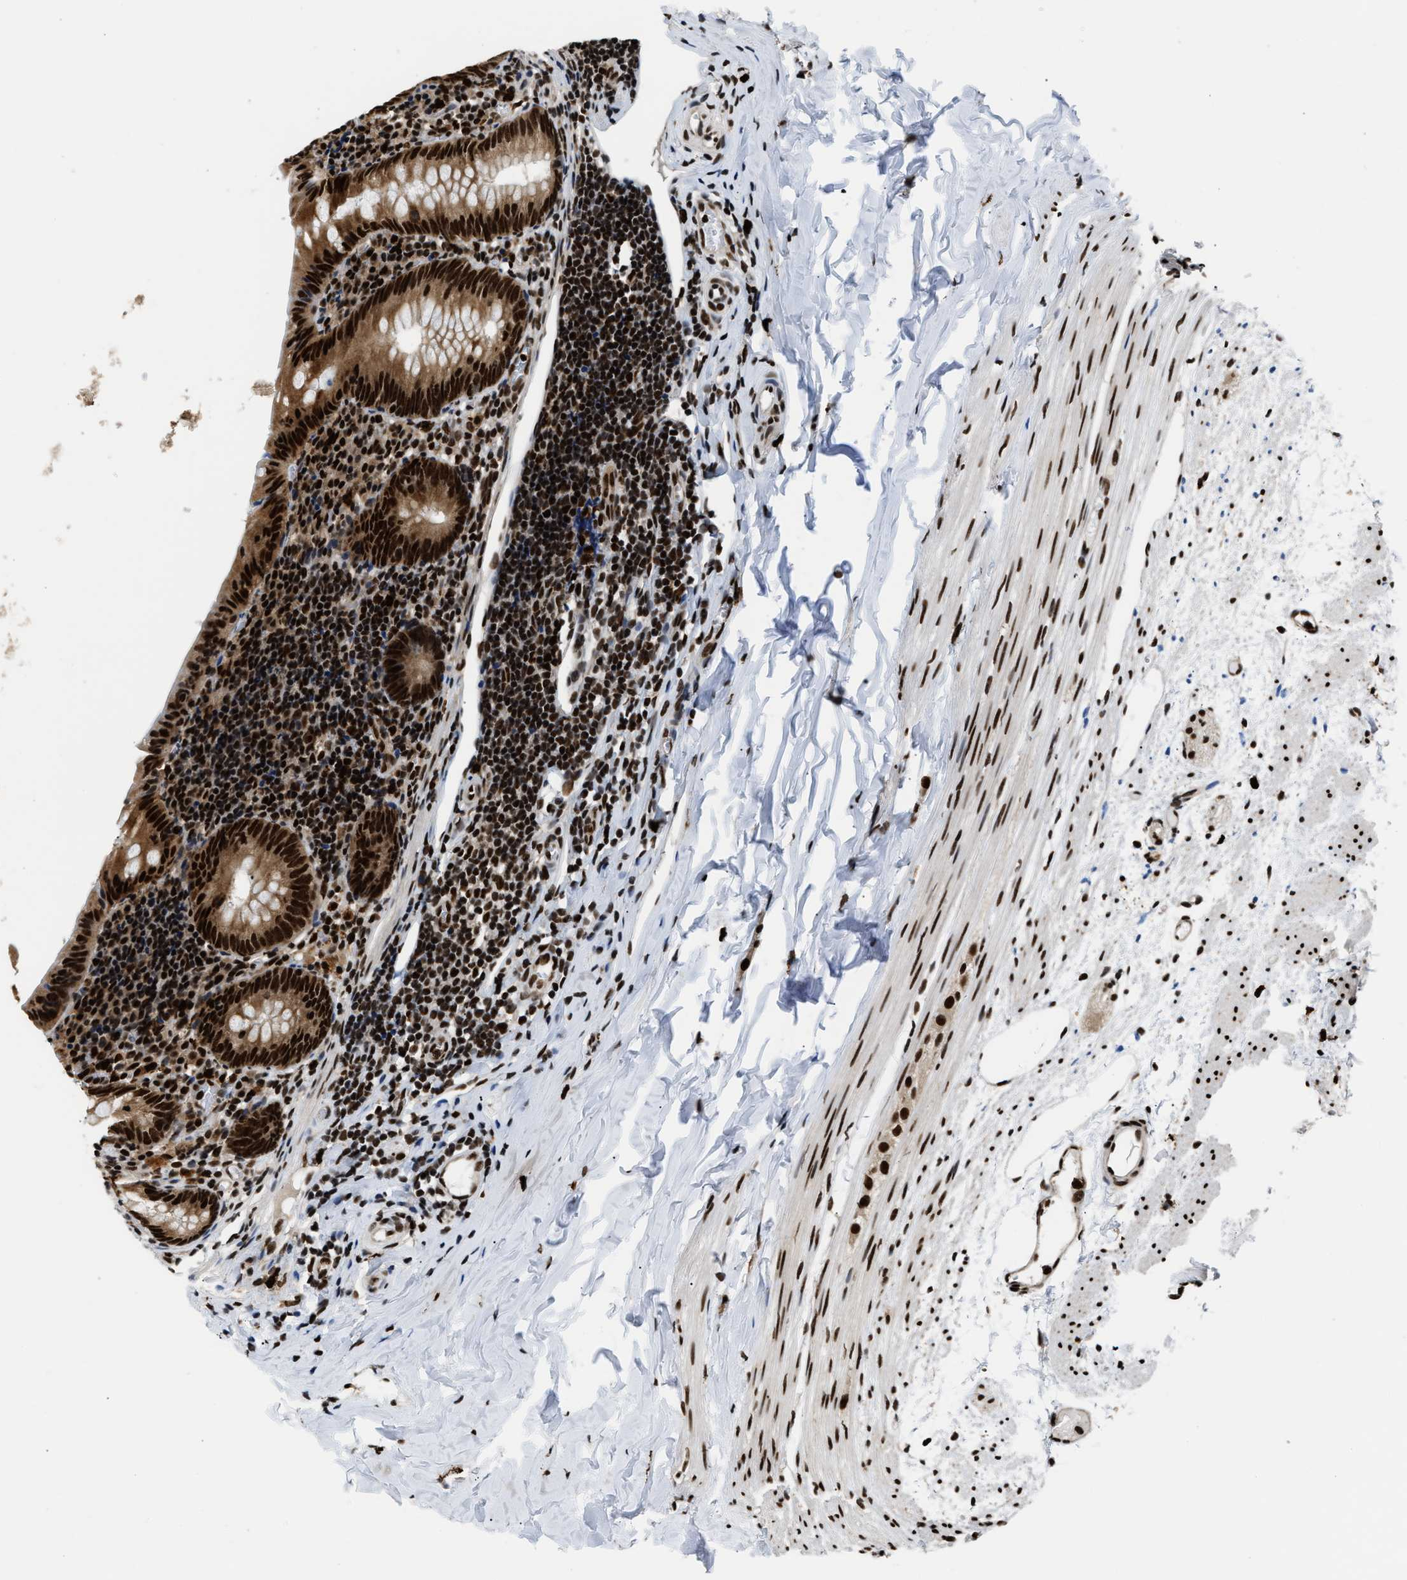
{"staining": {"intensity": "strong", "quantity": ">75%", "location": "cytoplasmic/membranous,nuclear"}, "tissue": "appendix", "cell_type": "Glandular cells", "image_type": "normal", "snomed": [{"axis": "morphology", "description": "Normal tissue, NOS"}, {"axis": "topography", "description": "Appendix"}], "caption": "Protein staining of normal appendix reveals strong cytoplasmic/membranous,nuclear staining in approximately >75% of glandular cells. (brown staining indicates protein expression, while blue staining denotes nuclei).", "gene": "CCNDBP1", "patient": {"sex": "female", "age": 10}}